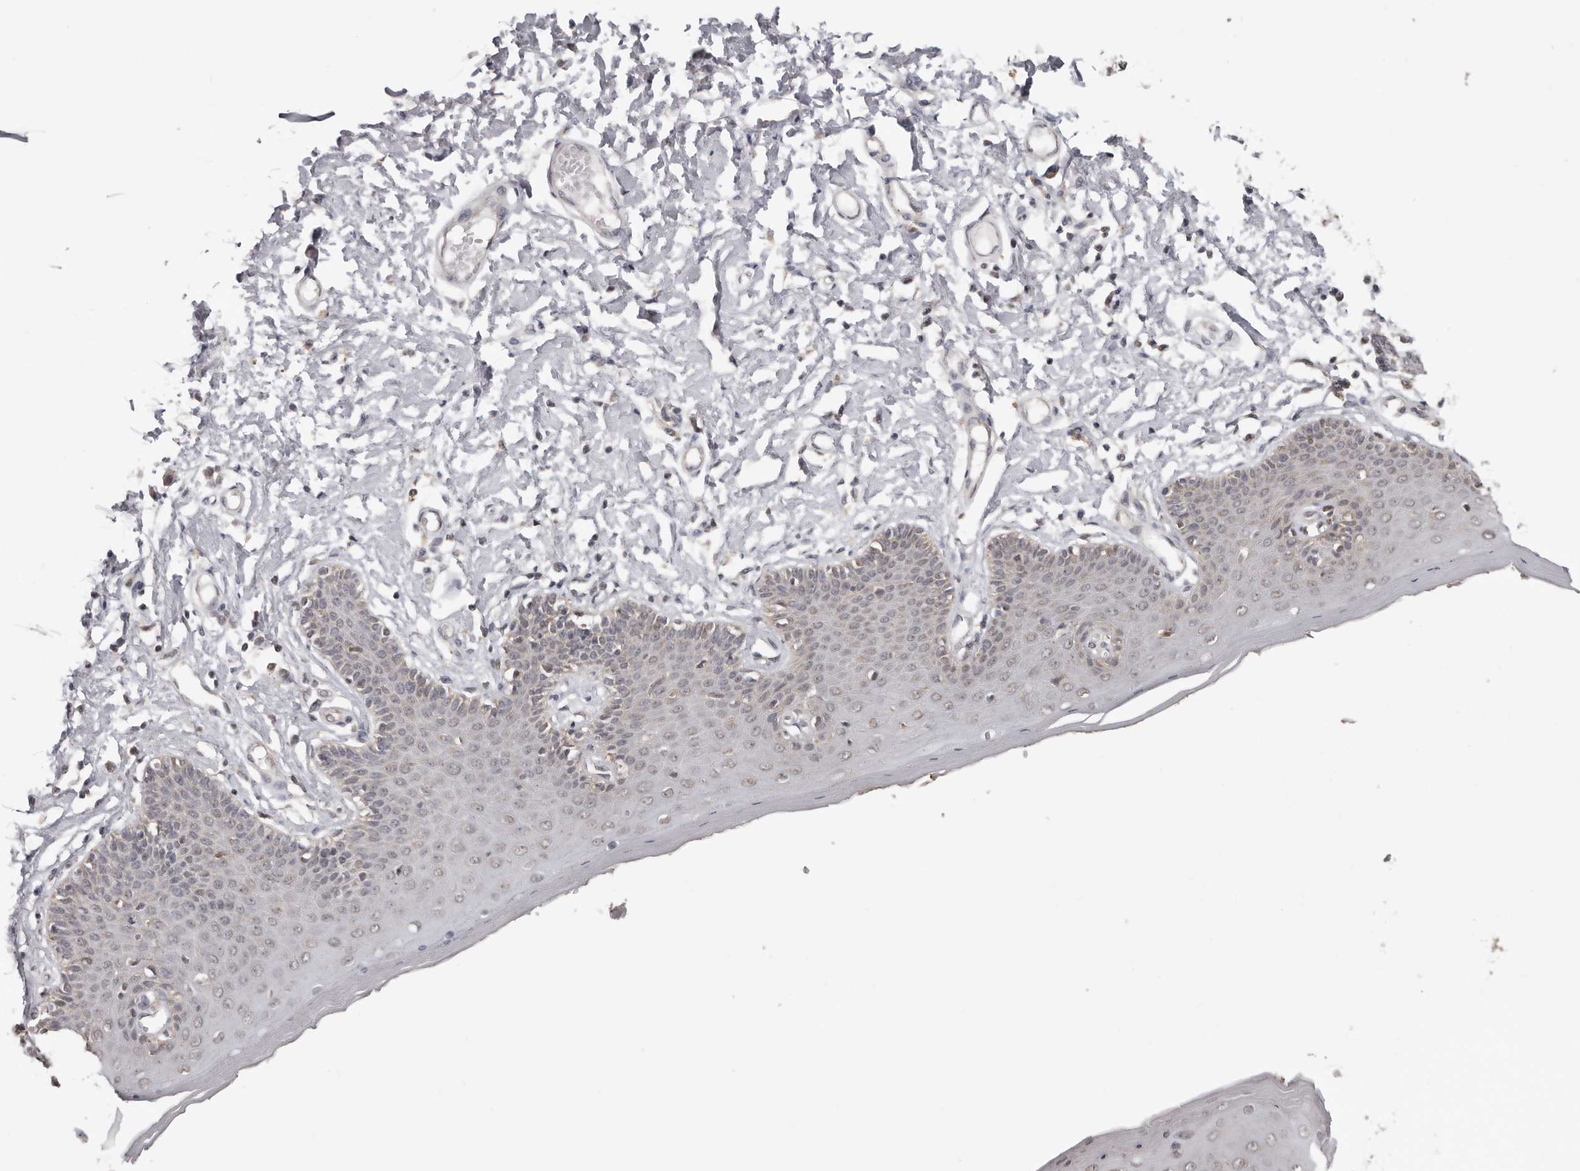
{"staining": {"intensity": "moderate", "quantity": "<25%", "location": "cytoplasmic/membranous"}, "tissue": "skin", "cell_type": "Epidermal cells", "image_type": "normal", "snomed": [{"axis": "morphology", "description": "Normal tissue, NOS"}, {"axis": "topography", "description": "Vulva"}], "caption": "Benign skin exhibits moderate cytoplasmic/membranous positivity in about <25% of epidermal cells, visualized by immunohistochemistry.", "gene": "MOGAT2", "patient": {"sex": "female", "age": 66}}